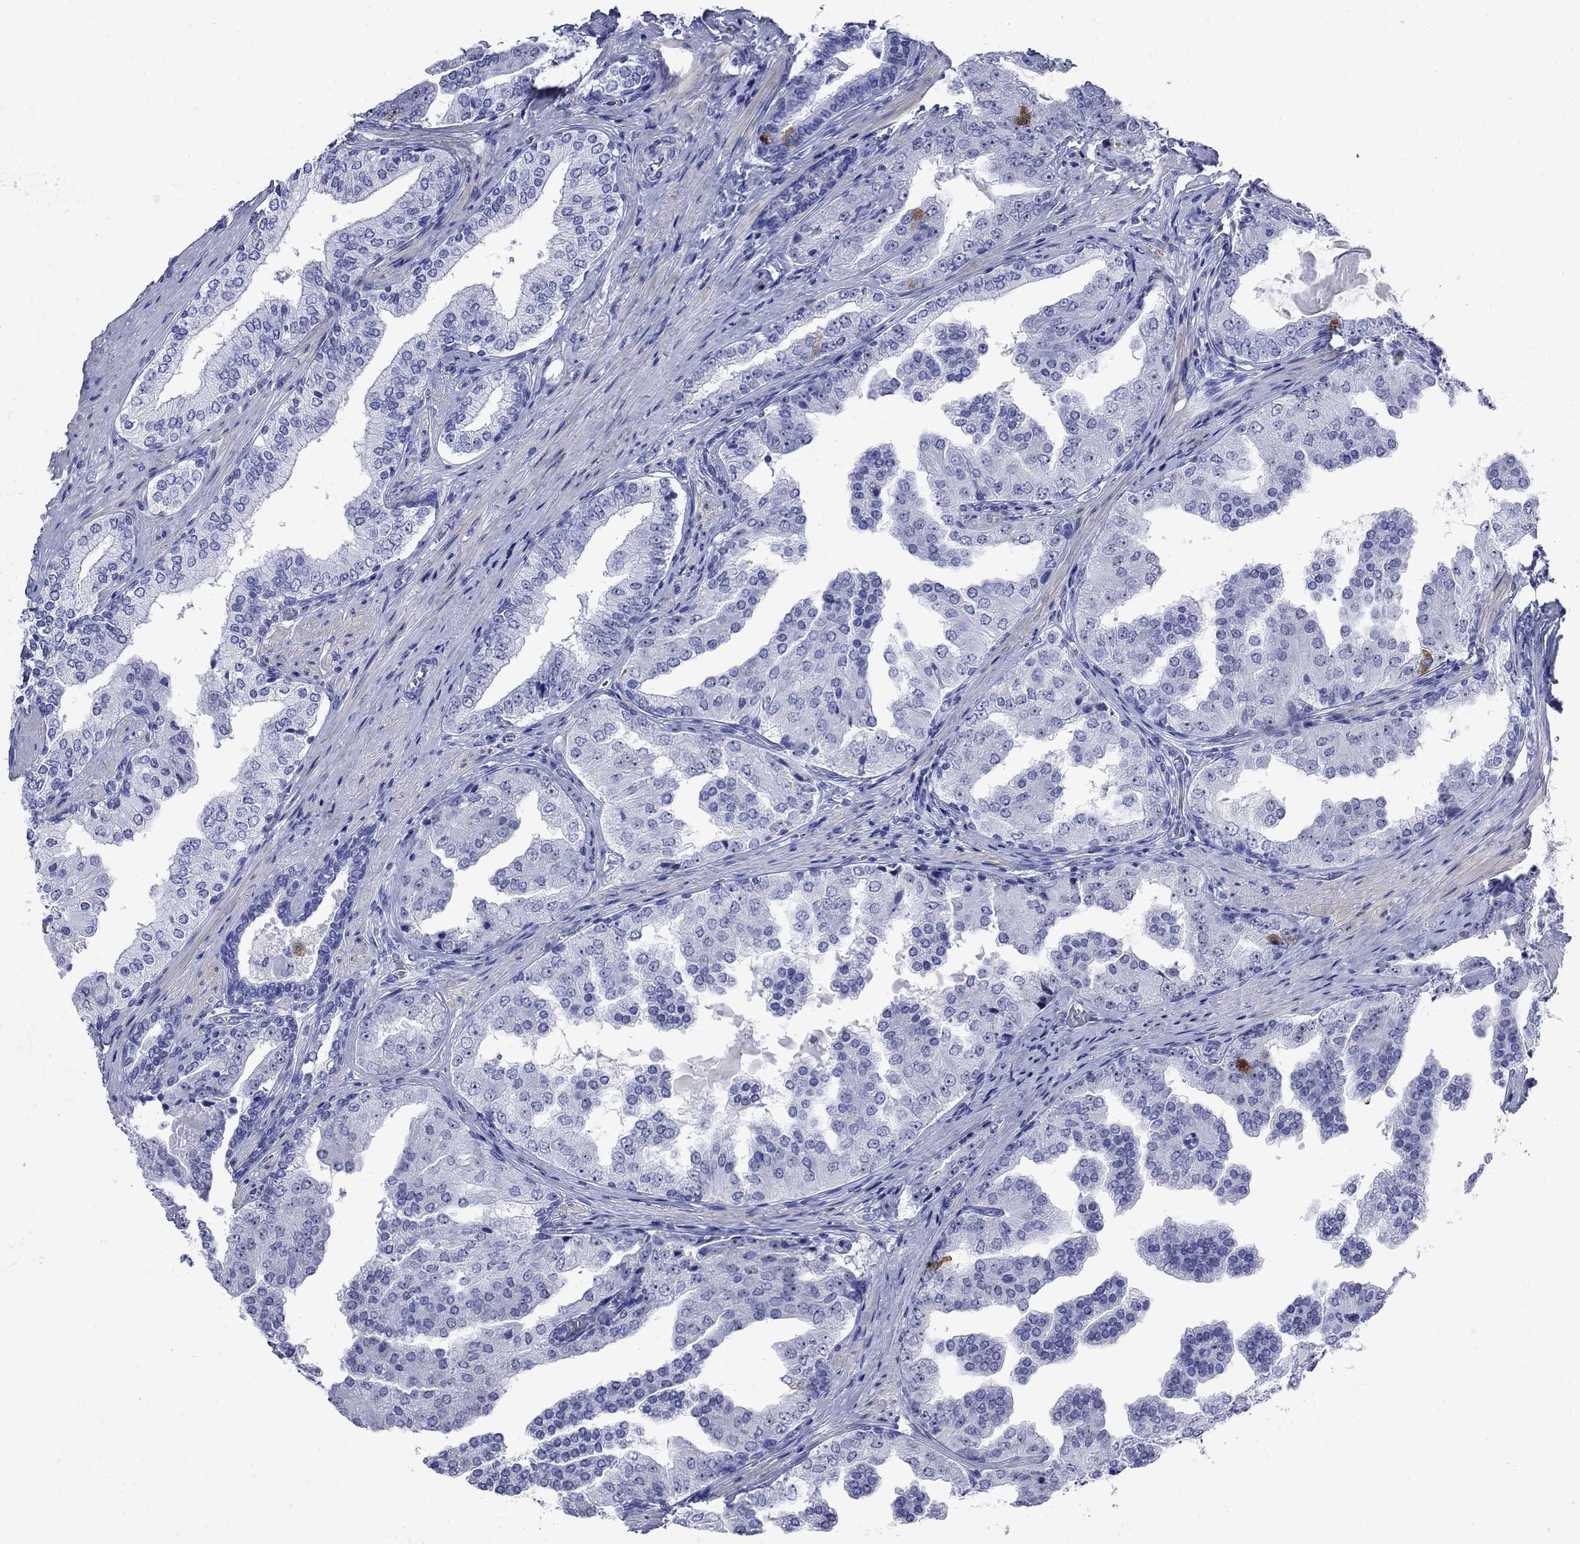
{"staining": {"intensity": "strong", "quantity": "<25%", "location": "cytoplasmic/membranous"}, "tissue": "prostate cancer", "cell_type": "Tumor cells", "image_type": "cancer", "snomed": [{"axis": "morphology", "description": "Adenocarcinoma, Low grade"}, {"axis": "topography", "description": "Prostate and seminal vesicle, NOS"}], "caption": "Prostate low-grade adenocarcinoma was stained to show a protein in brown. There is medium levels of strong cytoplasmic/membranous staining in about <25% of tumor cells.", "gene": "TACC3", "patient": {"sex": "male", "age": 61}}